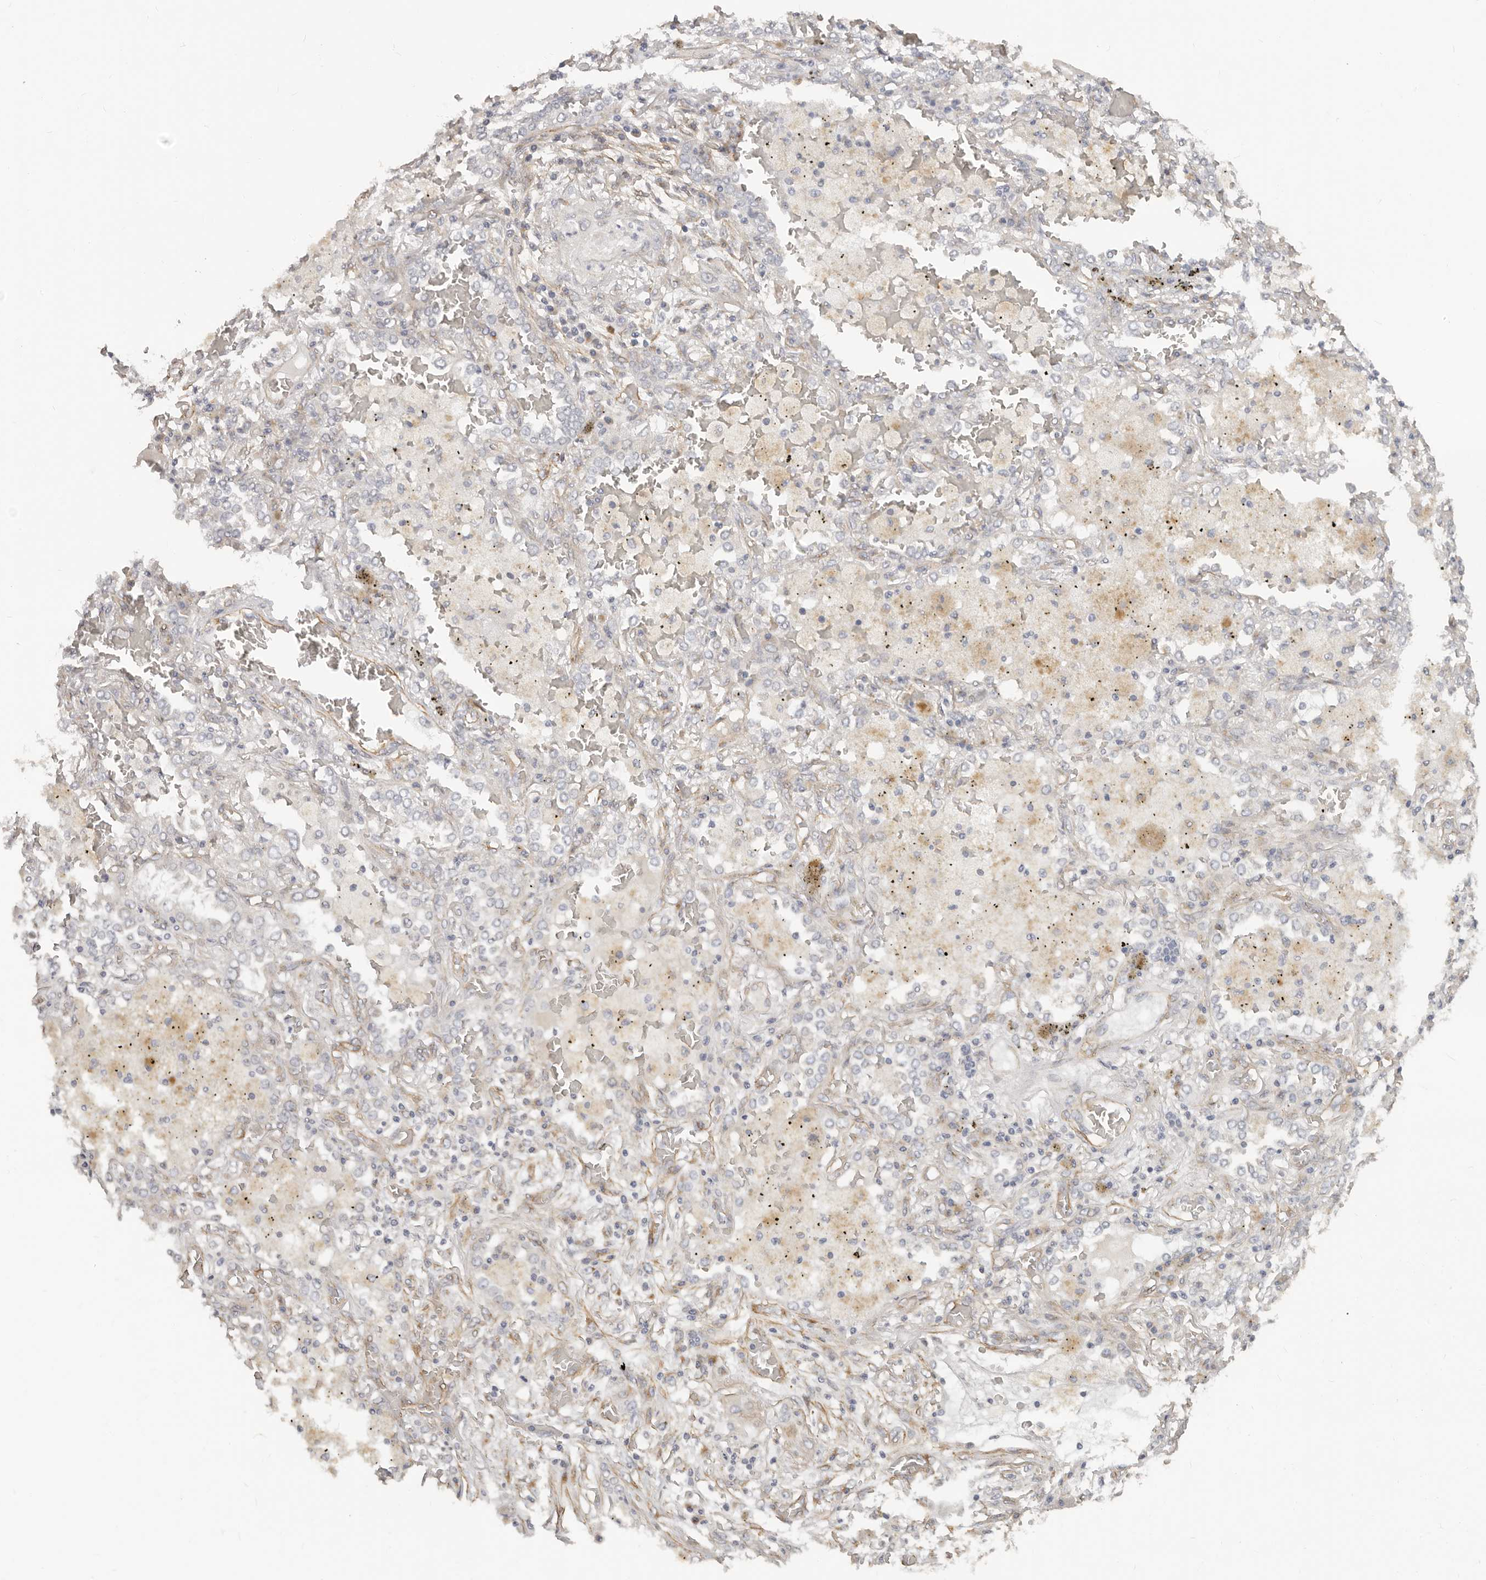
{"staining": {"intensity": "weak", "quantity": "<25%", "location": "cytoplasmic/membranous"}, "tissue": "lung cancer", "cell_type": "Tumor cells", "image_type": "cancer", "snomed": [{"axis": "morphology", "description": "Squamous cell carcinoma, NOS"}, {"axis": "topography", "description": "Lung"}], "caption": "There is no significant staining in tumor cells of lung cancer (squamous cell carcinoma).", "gene": "RABAC1", "patient": {"sex": "female", "age": 47}}